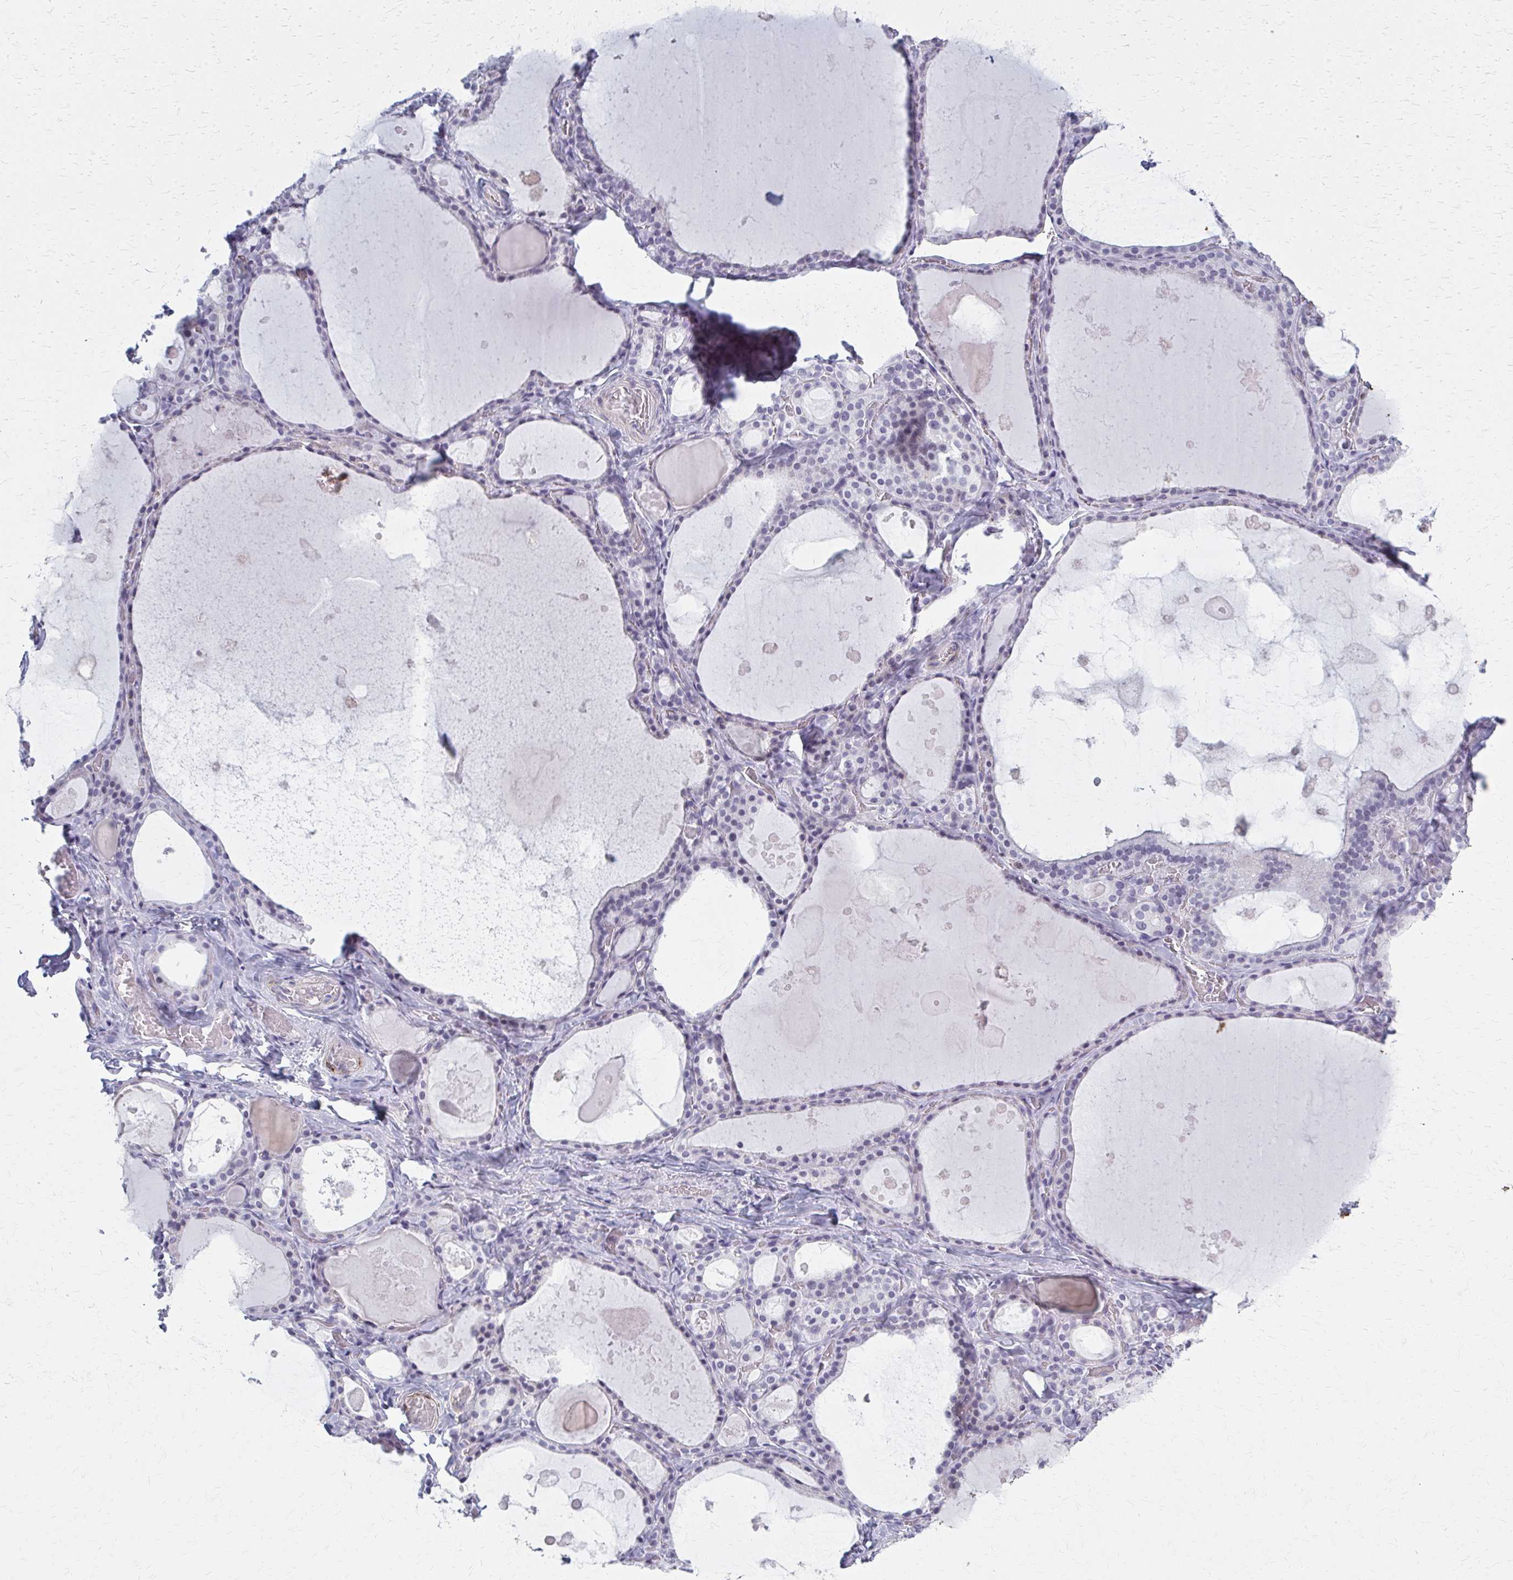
{"staining": {"intensity": "negative", "quantity": "none", "location": "none"}, "tissue": "thyroid gland", "cell_type": "Glandular cells", "image_type": "normal", "snomed": [{"axis": "morphology", "description": "Normal tissue, NOS"}, {"axis": "topography", "description": "Thyroid gland"}], "caption": "Immunohistochemistry (IHC) image of unremarkable thyroid gland: human thyroid gland stained with DAB (3,3'-diaminobenzidine) reveals no significant protein staining in glandular cells. (Stains: DAB immunohistochemistry with hematoxylin counter stain, Microscopy: brightfield microscopy at high magnification).", "gene": "CASQ2", "patient": {"sex": "male", "age": 56}}